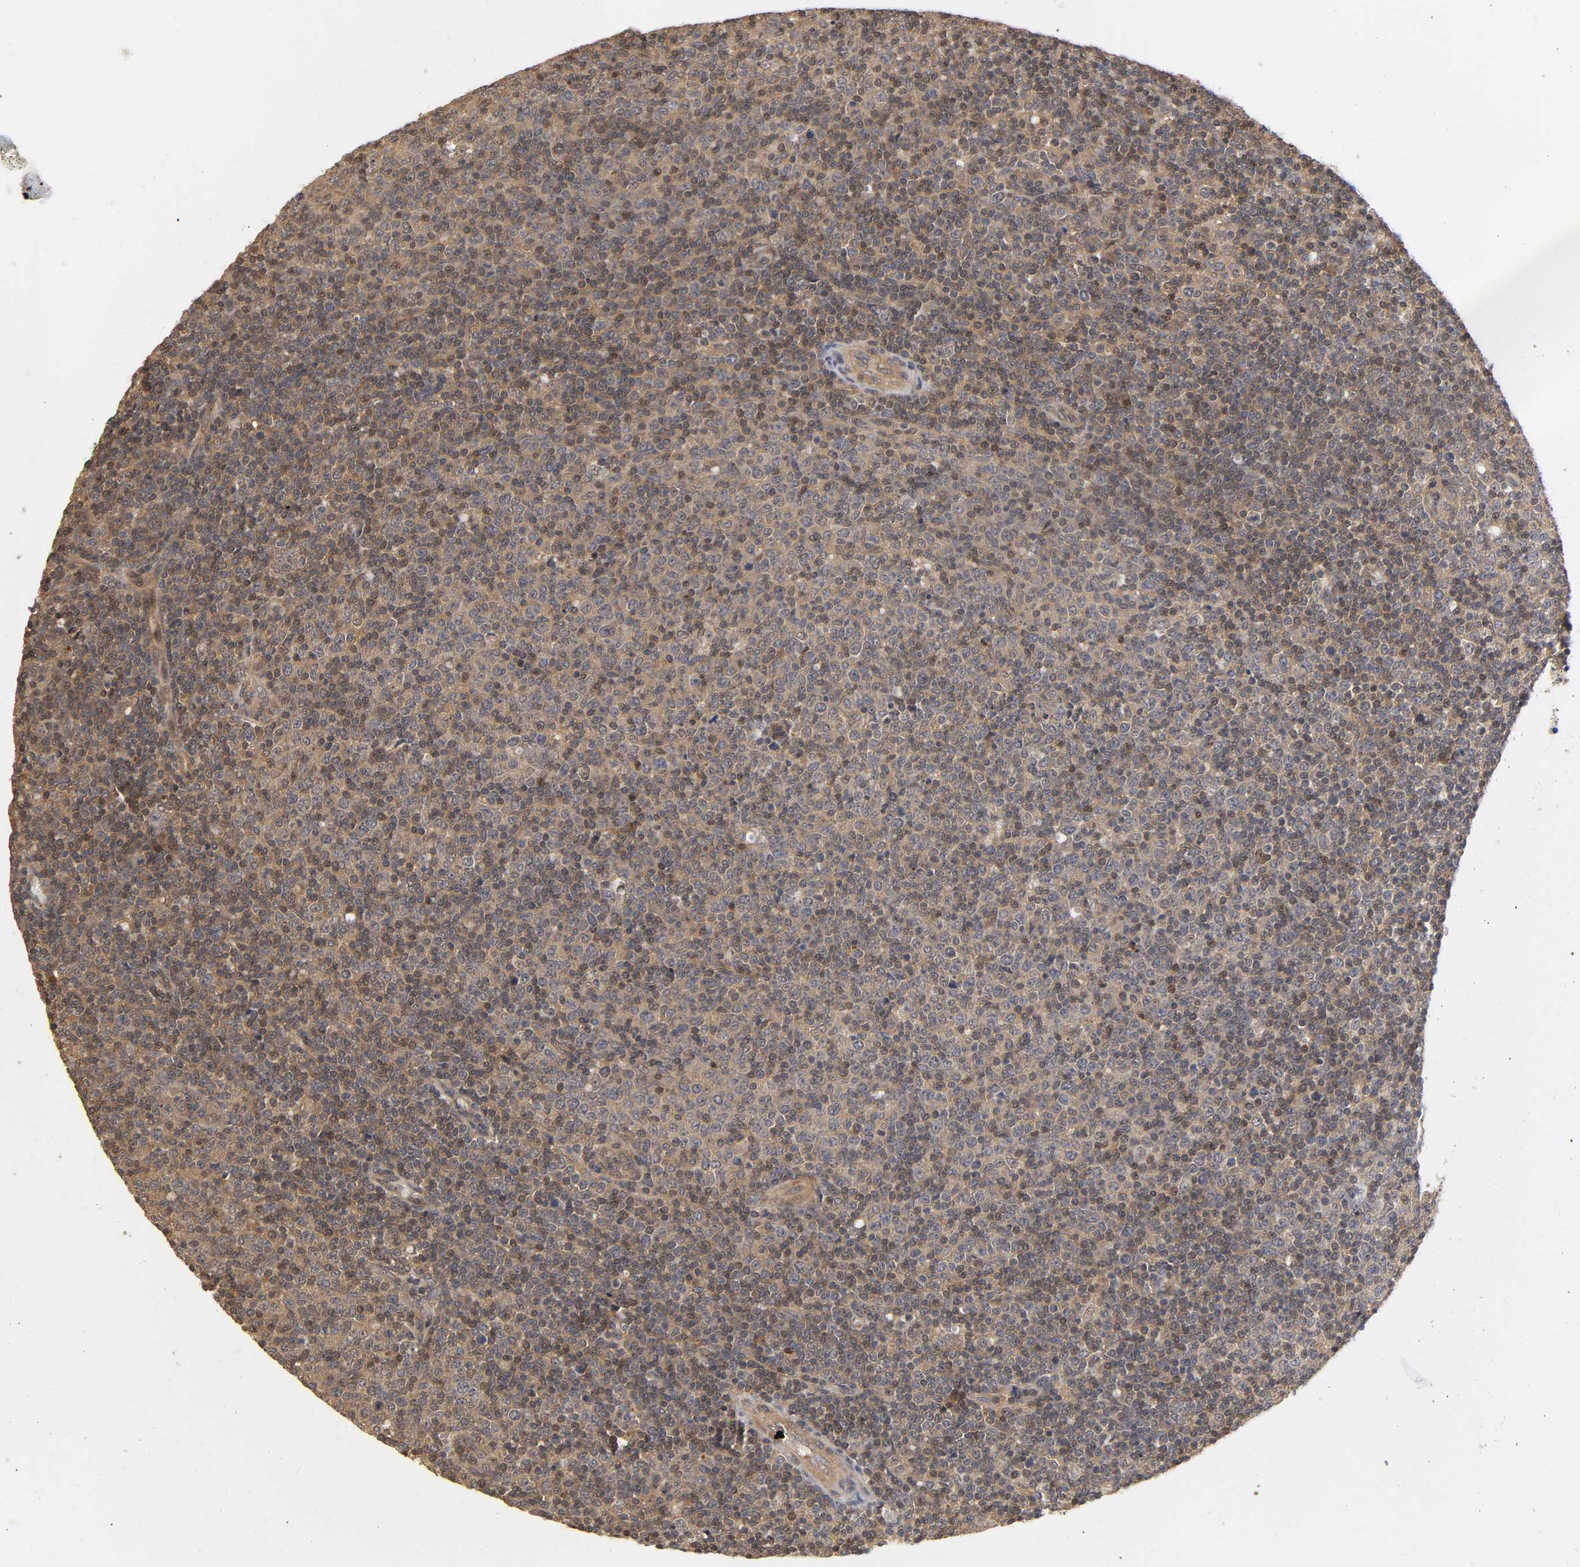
{"staining": {"intensity": "weak", "quantity": ">75%", "location": "cytoplasmic/membranous"}, "tissue": "lymphoma", "cell_type": "Tumor cells", "image_type": "cancer", "snomed": [{"axis": "morphology", "description": "Malignant lymphoma, non-Hodgkin's type, Low grade"}, {"axis": "topography", "description": "Lymph node"}], "caption": "Weak cytoplasmic/membranous staining is present in about >75% of tumor cells in low-grade malignant lymphoma, non-Hodgkin's type.", "gene": "PDE5A", "patient": {"sex": "male", "age": 70}}